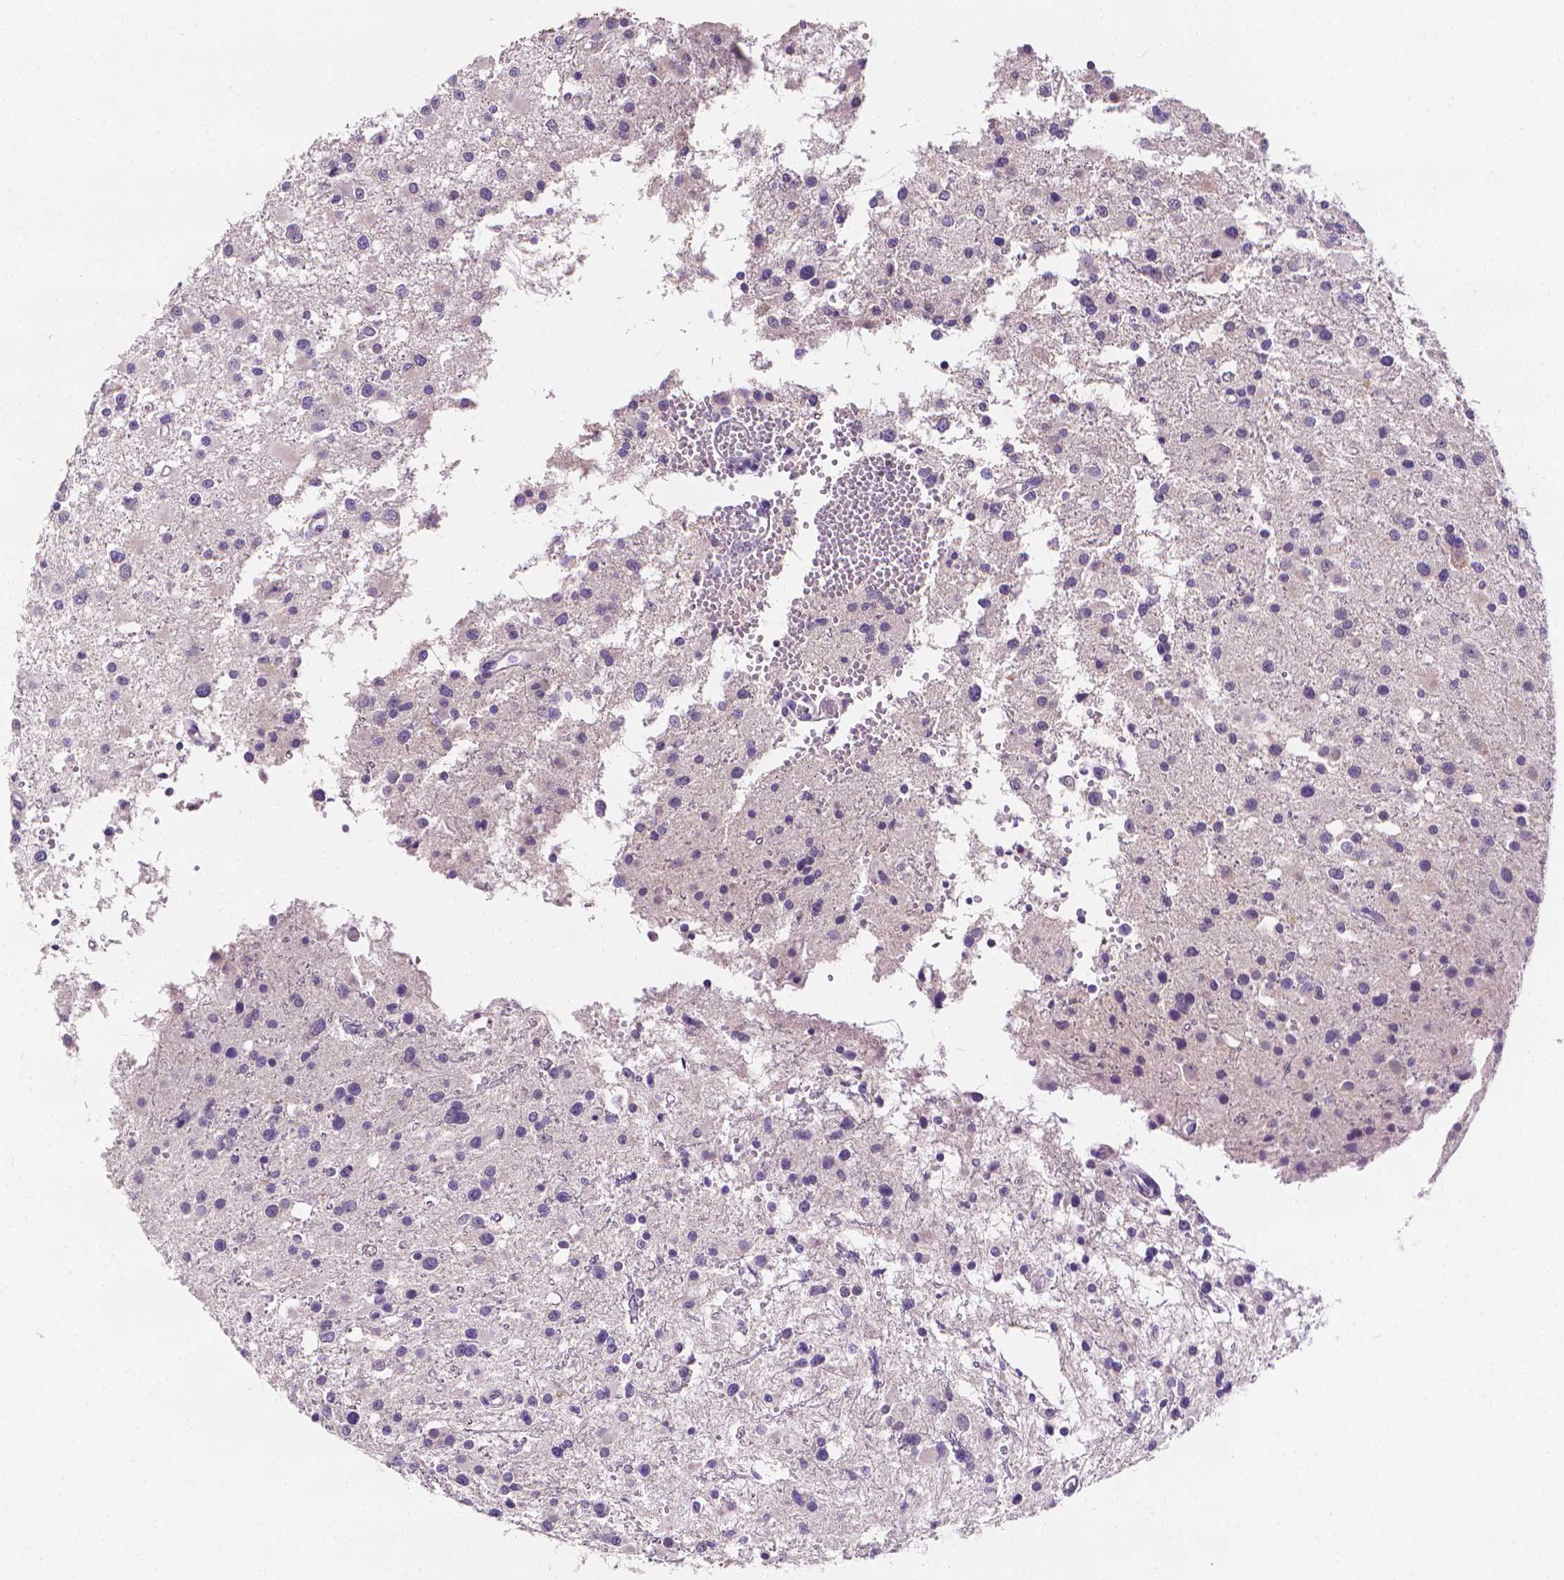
{"staining": {"intensity": "negative", "quantity": "none", "location": "none"}, "tissue": "glioma", "cell_type": "Tumor cells", "image_type": "cancer", "snomed": [{"axis": "morphology", "description": "Glioma, malignant, High grade"}, {"axis": "topography", "description": "Brain"}], "caption": "This is an IHC micrograph of malignant glioma (high-grade). There is no expression in tumor cells.", "gene": "FASN", "patient": {"sex": "male", "age": 54}}